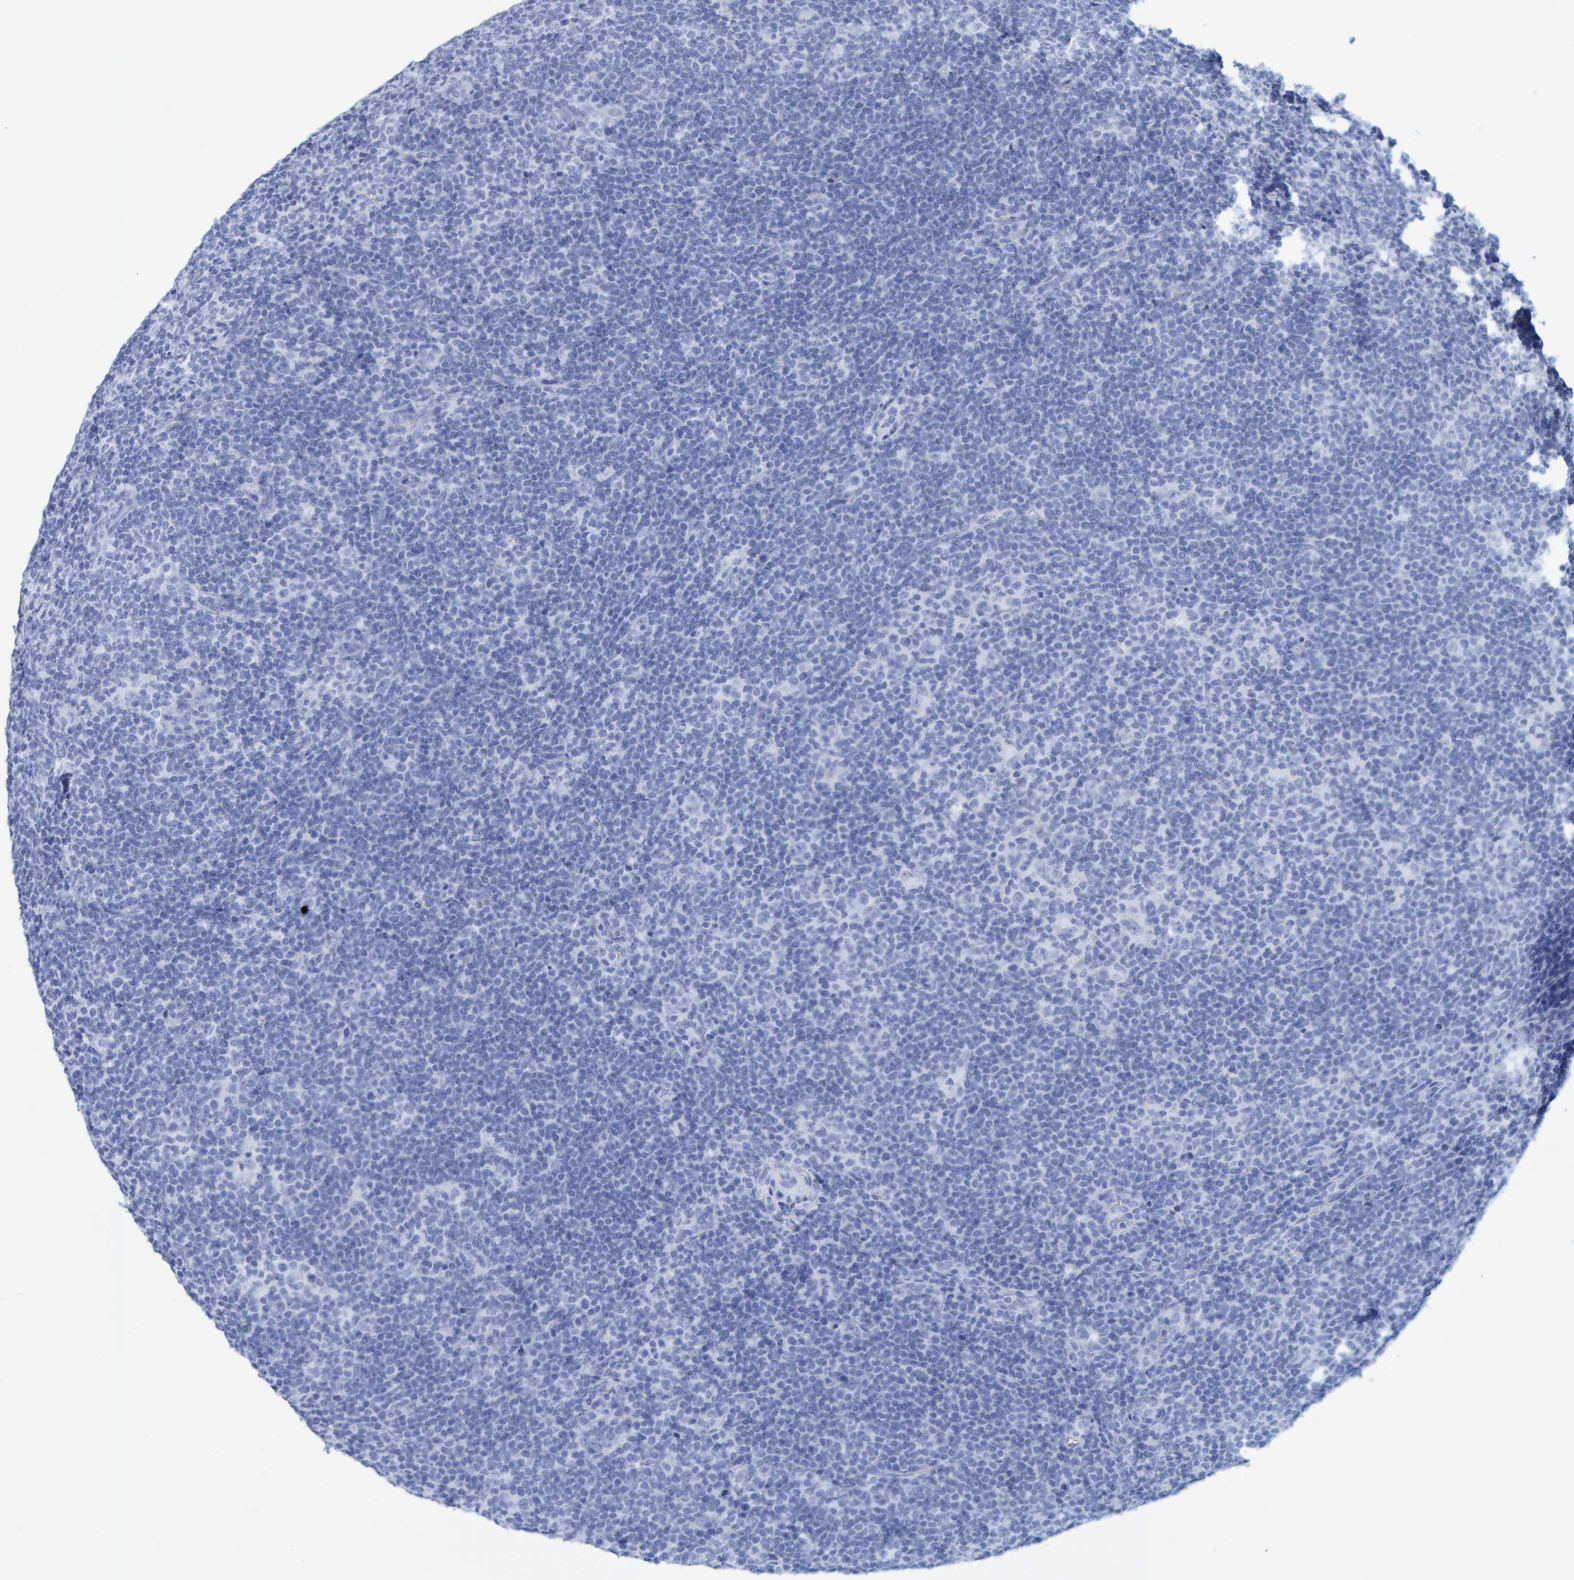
{"staining": {"intensity": "negative", "quantity": "none", "location": "none"}, "tissue": "lymphoma", "cell_type": "Tumor cells", "image_type": "cancer", "snomed": [{"axis": "morphology", "description": "Hodgkin's disease, NOS"}, {"axis": "topography", "description": "Lymph node"}], "caption": "There is no significant staining in tumor cells of Hodgkin's disease.", "gene": "SFTPC", "patient": {"sex": "female", "age": 57}}